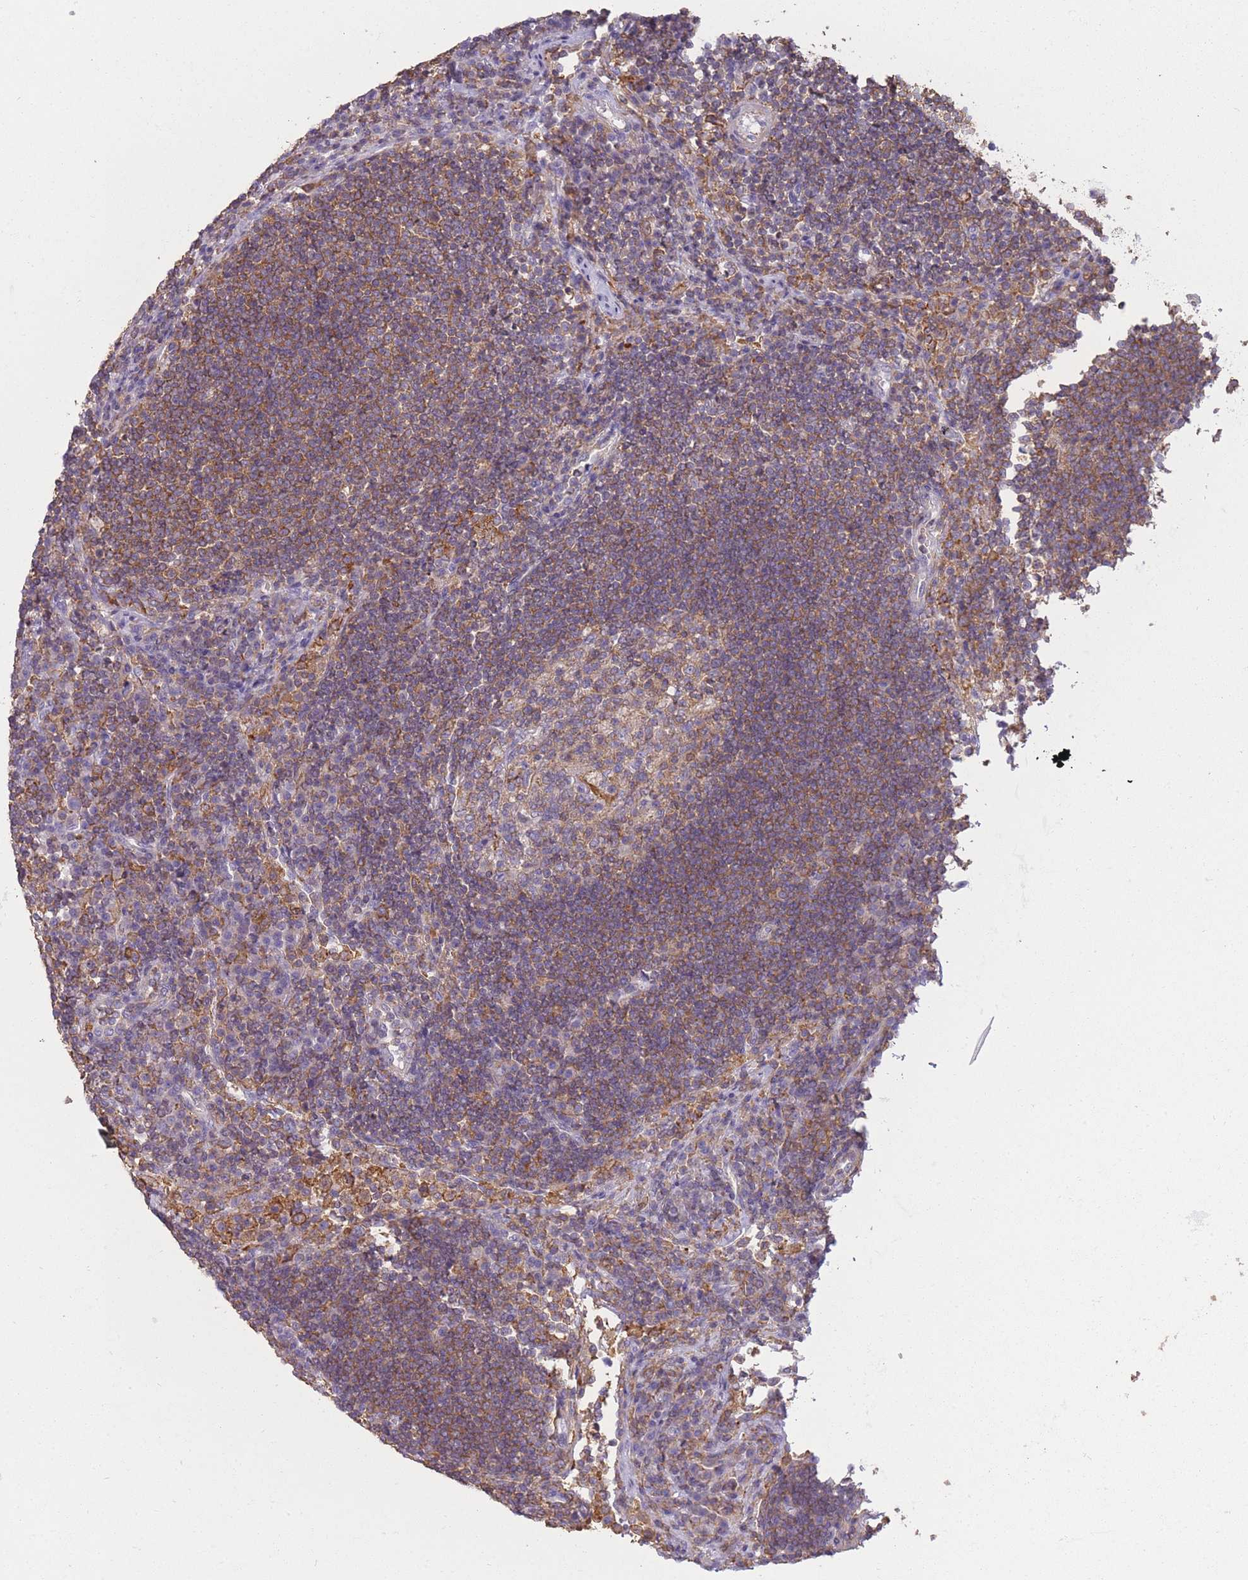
{"staining": {"intensity": "moderate", "quantity": "25%-75%", "location": "cytoplasmic/membranous"}, "tissue": "lymph node", "cell_type": "Germinal center cells", "image_type": "normal", "snomed": [{"axis": "morphology", "description": "Normal tissue, NOS"}, {"axis": "topography", "description": "Lymph node"}], "caption": "The histopathology image reveals staining of benign lymph node, revealing moderate cytoplasmic/membranous protein staining (brown color) within germinal center cells. Immunohistochemistry stains the protein of interest in brown and the nuclei are stained blue.", "gene": "PDHA1", "patient": {"sex": "female", "age": 53}}